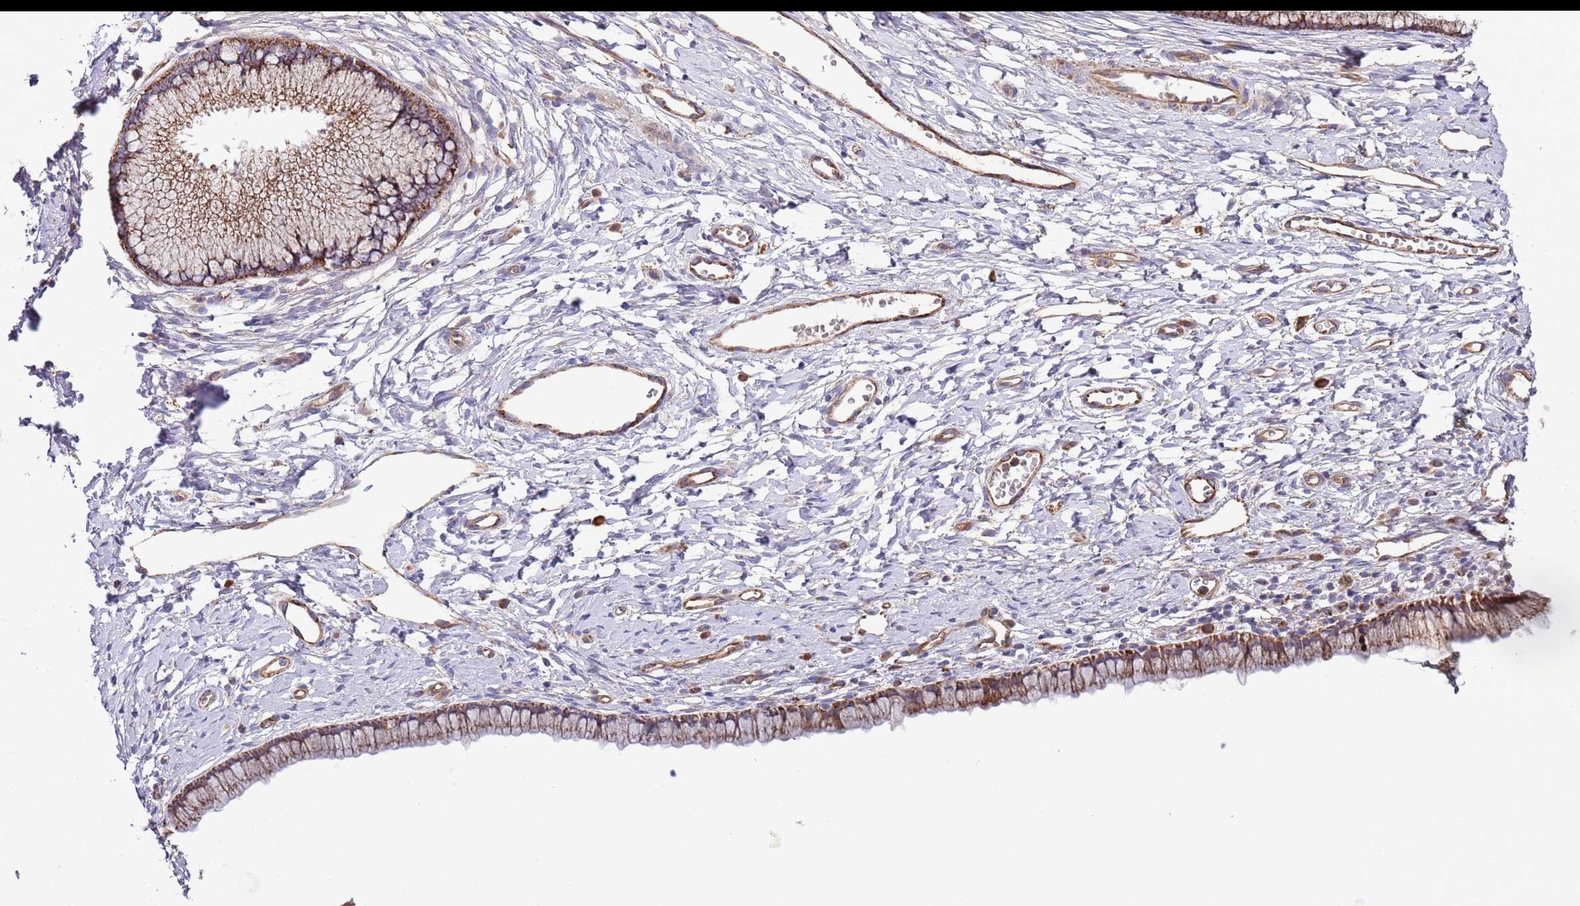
{"staining": {"intensity": "moderate", "quantity": "25%-75%", "location": "cytoplasmic/membranous"}, "tissue": "cervix", "cell_type": "Glandular cells", "image_type": "normal", "snomed": [{"axis": "morphology", "description": "Normal tissue, NOS"}, {"axis": "topography", "description": "Cervix"}], "caption": "Cervix stained with DAB (3,3'-diaminobenzidine) immunohistochemistry (IHC) exhibits medium levels of moderate cytoplasmic/membranous positivity in about 25%-75% of glandular cells.", "gene": "DOCK6", "patient": {"sex": "female", "age": 40}}